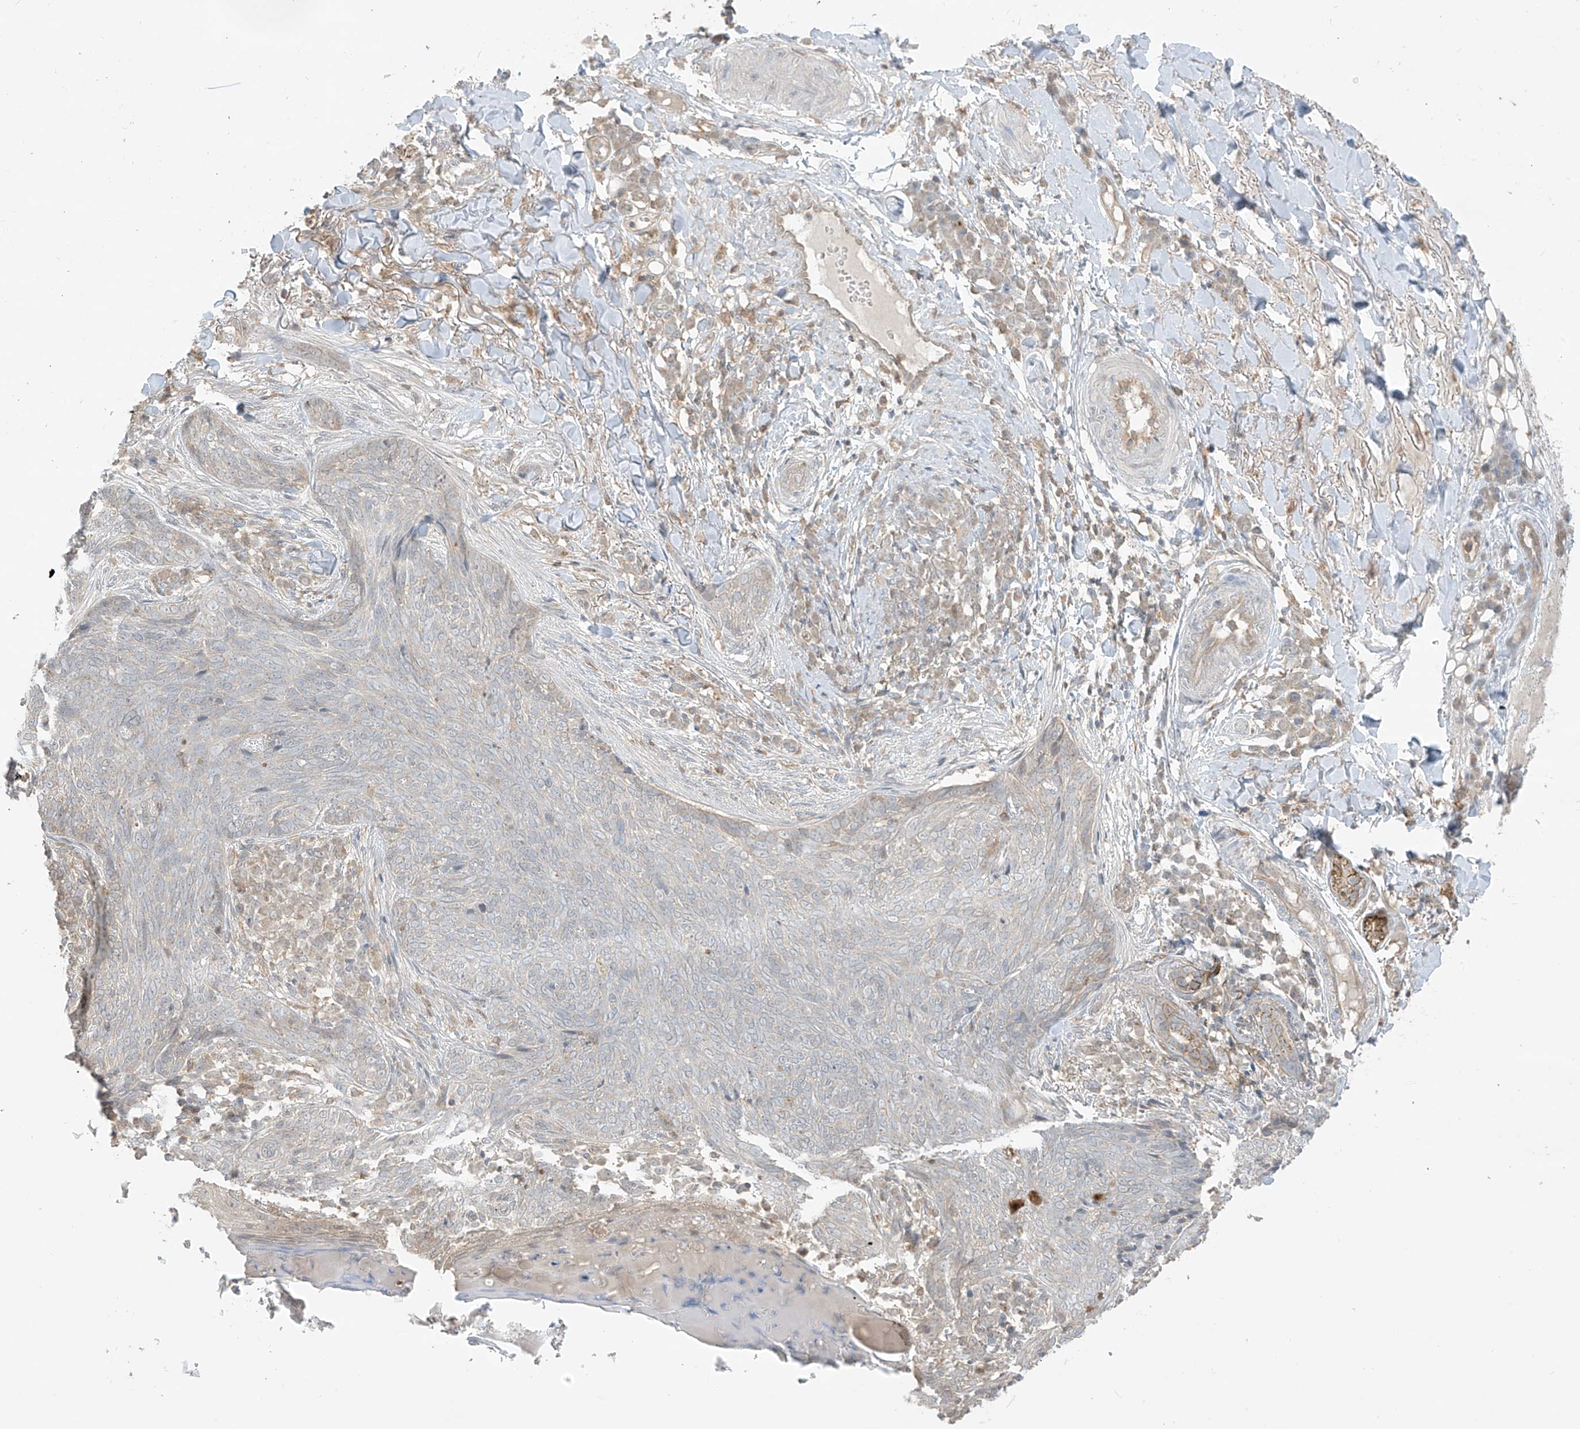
{"staining": {"intensity": "weak", "quantity": "<25%", "location": "cytoplasmic/membranous"}, "tissue": "skin cancer", "cell_type": "Tumor cells", "image_type": "cancer", "snomed": [{"axis": "morphology", "description": "Basal cell carcinoma"}, {"axis": "topography", "description": "Skin"}], "caption": "Tumor cells show no significant expression in skin cancer (basal cell carcinoma).", "gene": "ANGEL2", "patient": {"sex": "male", "age": 85}}